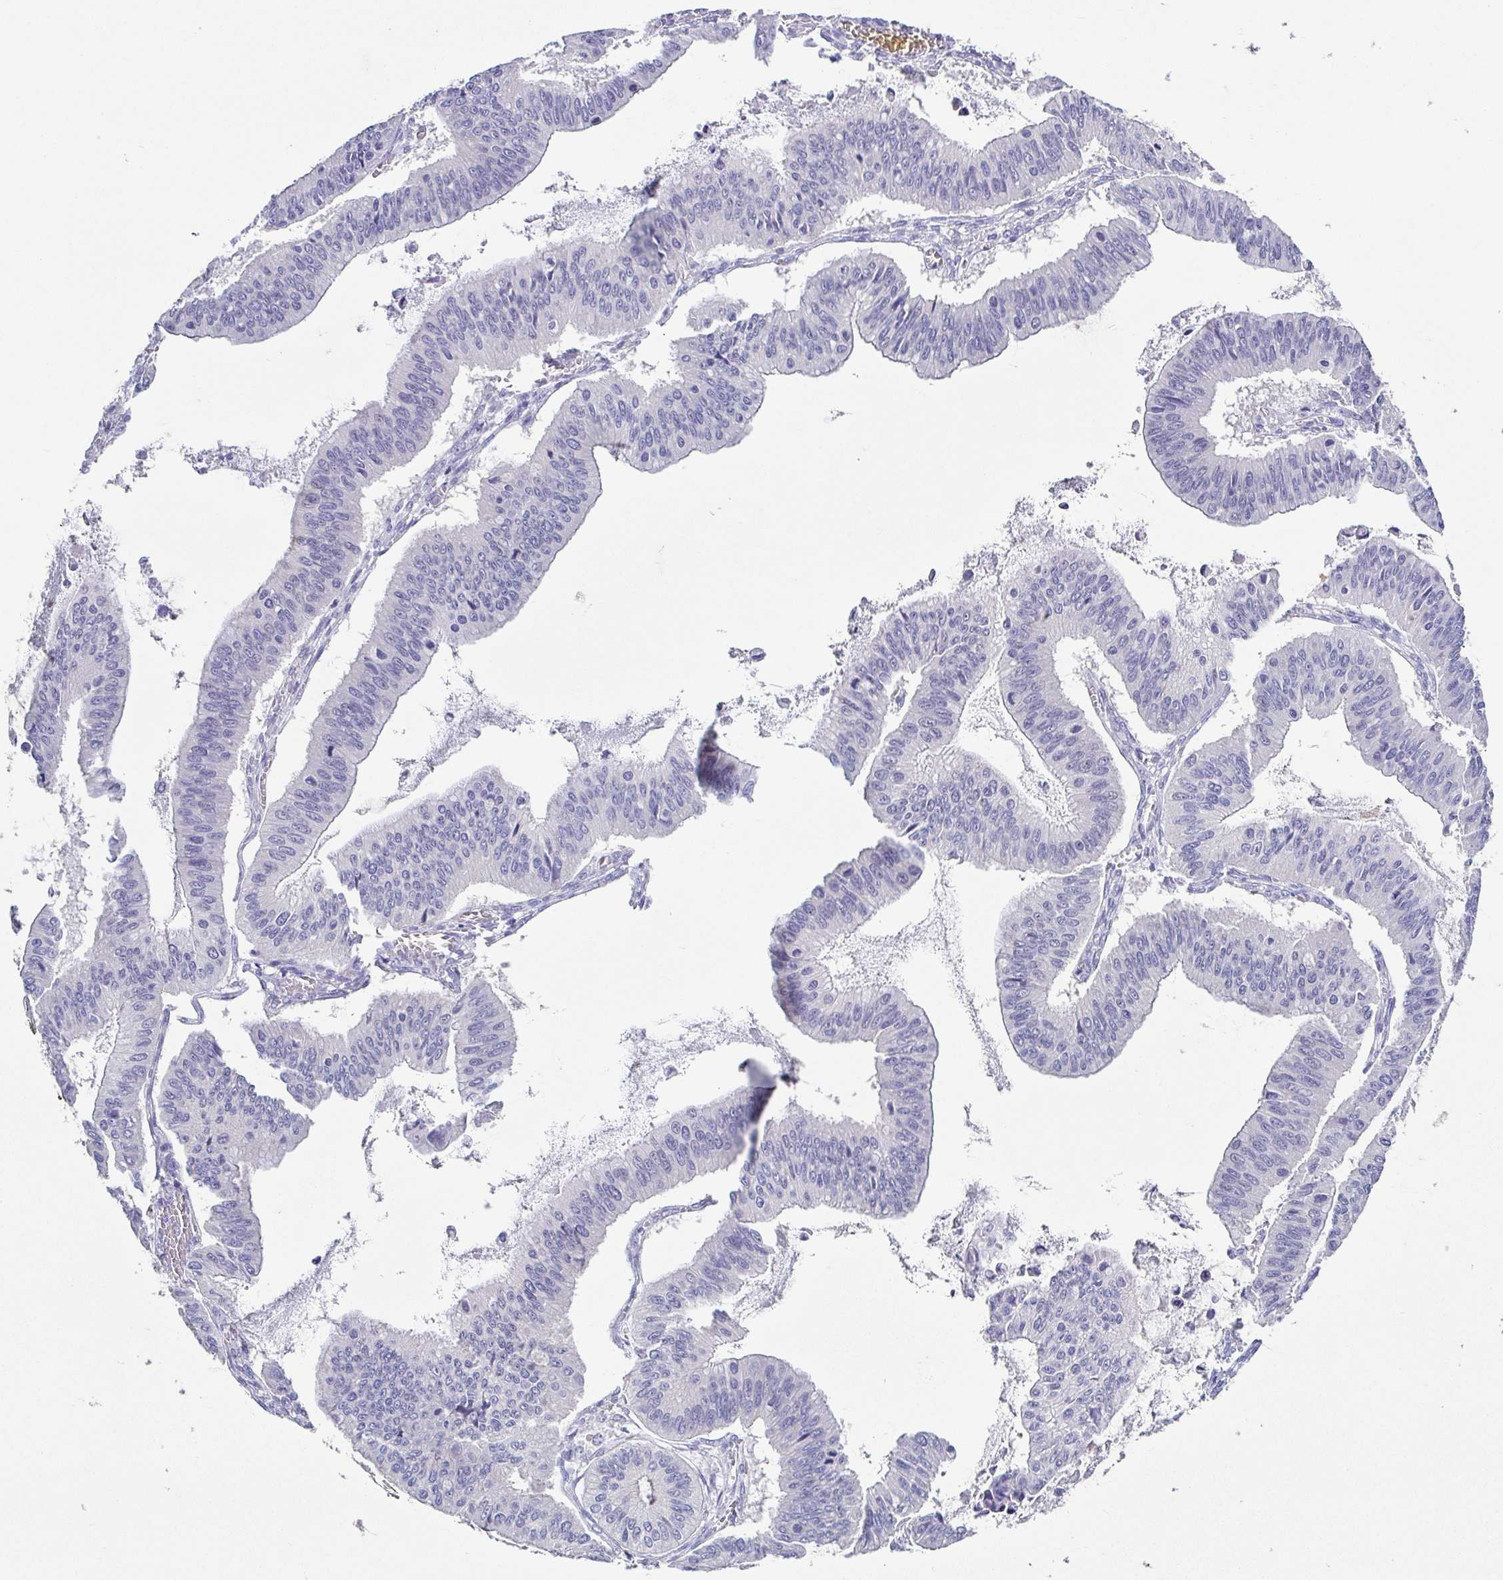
{"staining": {"intensity": "negative", "quantity": "none", "location": "none"}, "tissue": "ovarian cancer", "cell_type": "Tumor cells", "image_type": "cancer", "snomed": [{"axis": "morphology", "description": "Cystadenocarcinoma, mucinous, NOS"}, {"axis": "topography", "description": "Ovary"}], "caption": "Immunohistochemical staining of ovarian cancer displays no significant staining in tumor cells. Brightfield microscopy of IHC stained with DAB (3,3'-diaminobenzidine) (brown) and hematoxylin (blue), captured at high magnification.", "gene": "RDH11", "patient": {"sex": "female", "age": 72}}